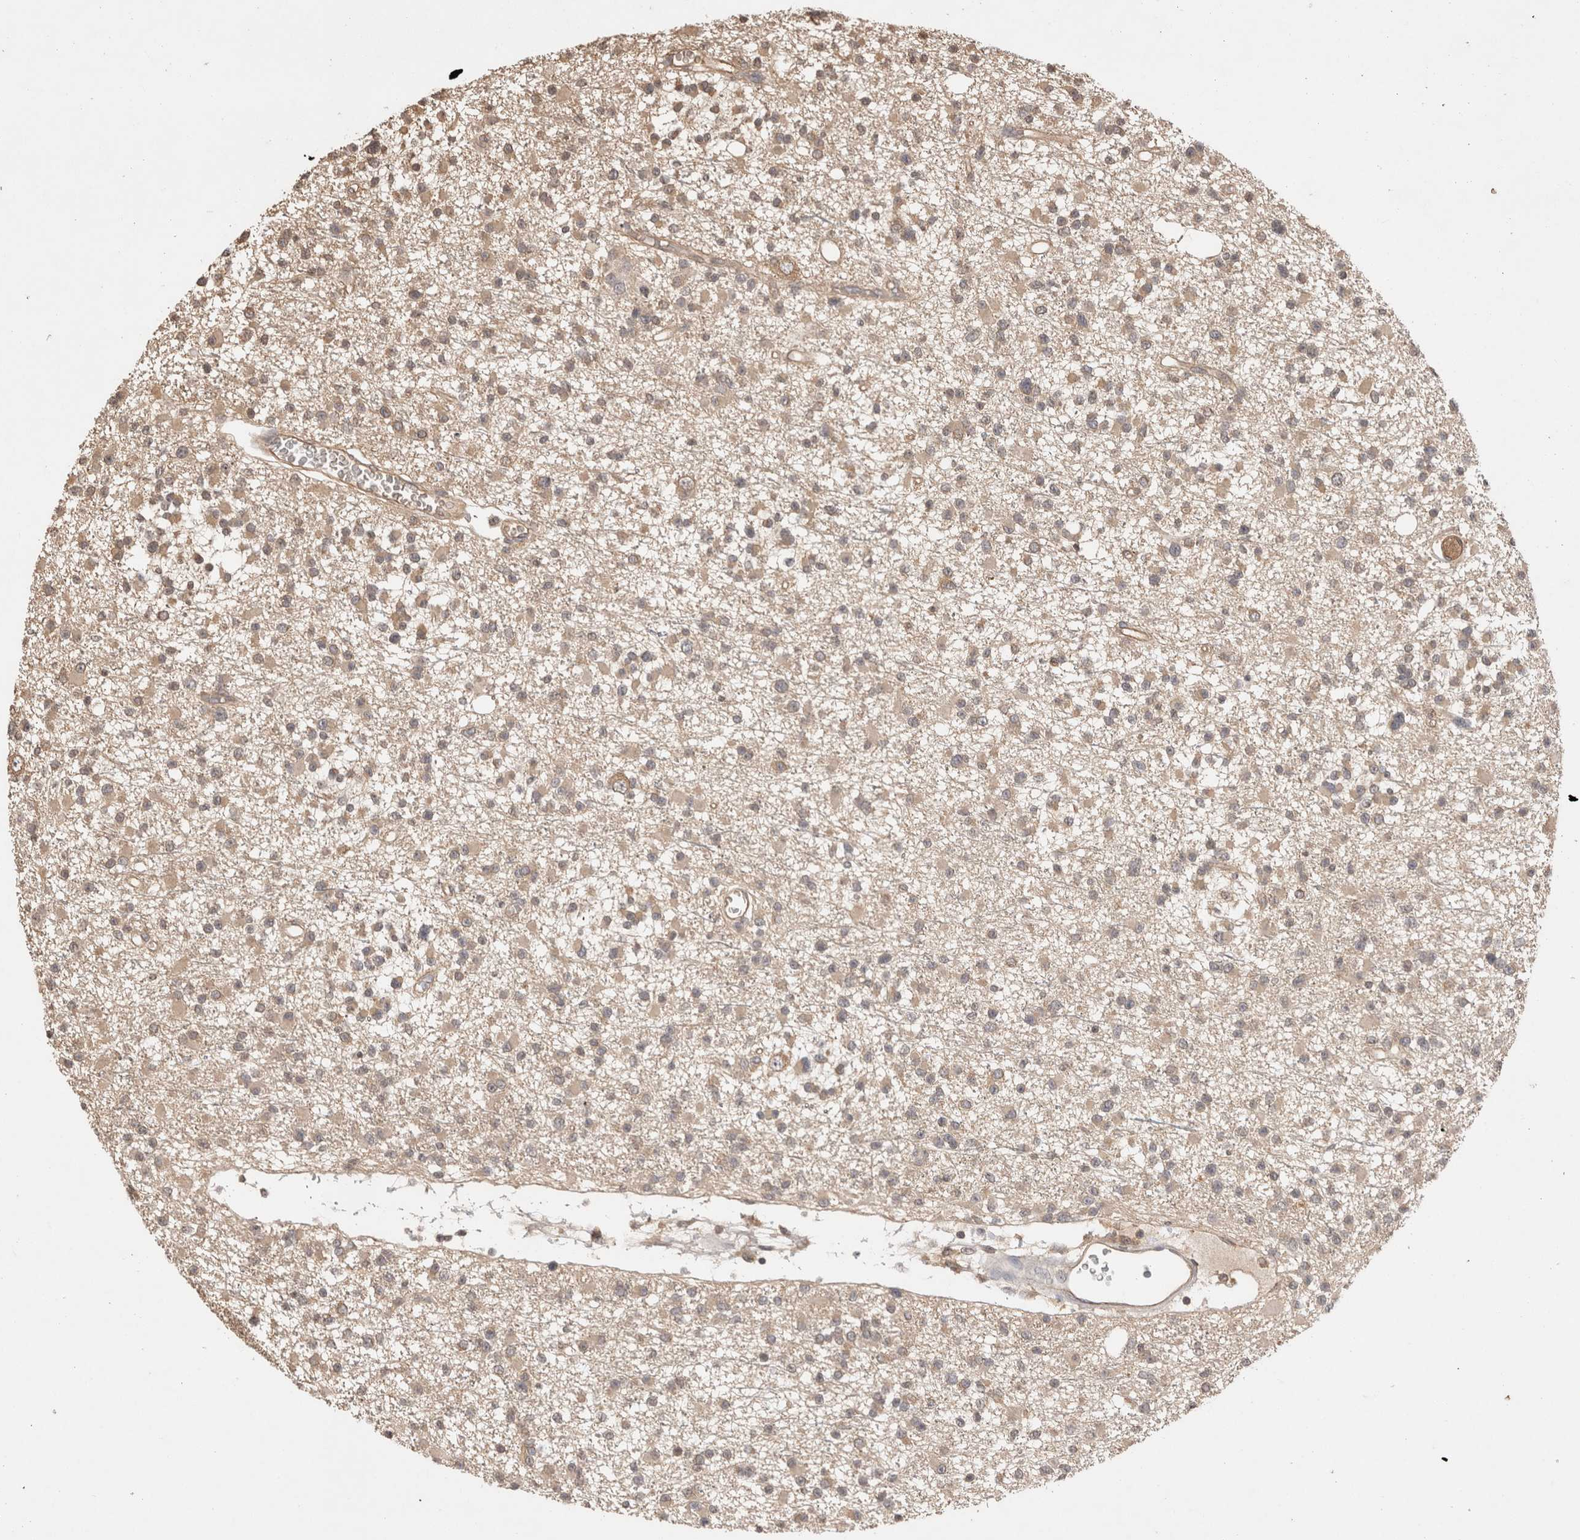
{"staining": {"intensity": "weak", "quantity": ">75%", "location": "cytoplasmic/membranous"}, "tissue": "glioma", "cell_type": "Tumor cells", "image_type": "cancer", "snomed": [{"axis": "morphology", "description": "Glioma, malignant, Low grade"}, {"axis": "topography", "description": "Brain"}], "caption": "Immunohistochemistry micrograph of neoplastic tissue: human glioma stained using immunohistochemistry (IHC) shows low levels of weak protein expression localized specifically in the cytoplasmic/membranous of tumor cells, appearing as a cytoplasmic/membranous brown color.", "gene": "PRMT3", "patient": {"sex": "female", "age": 22}}